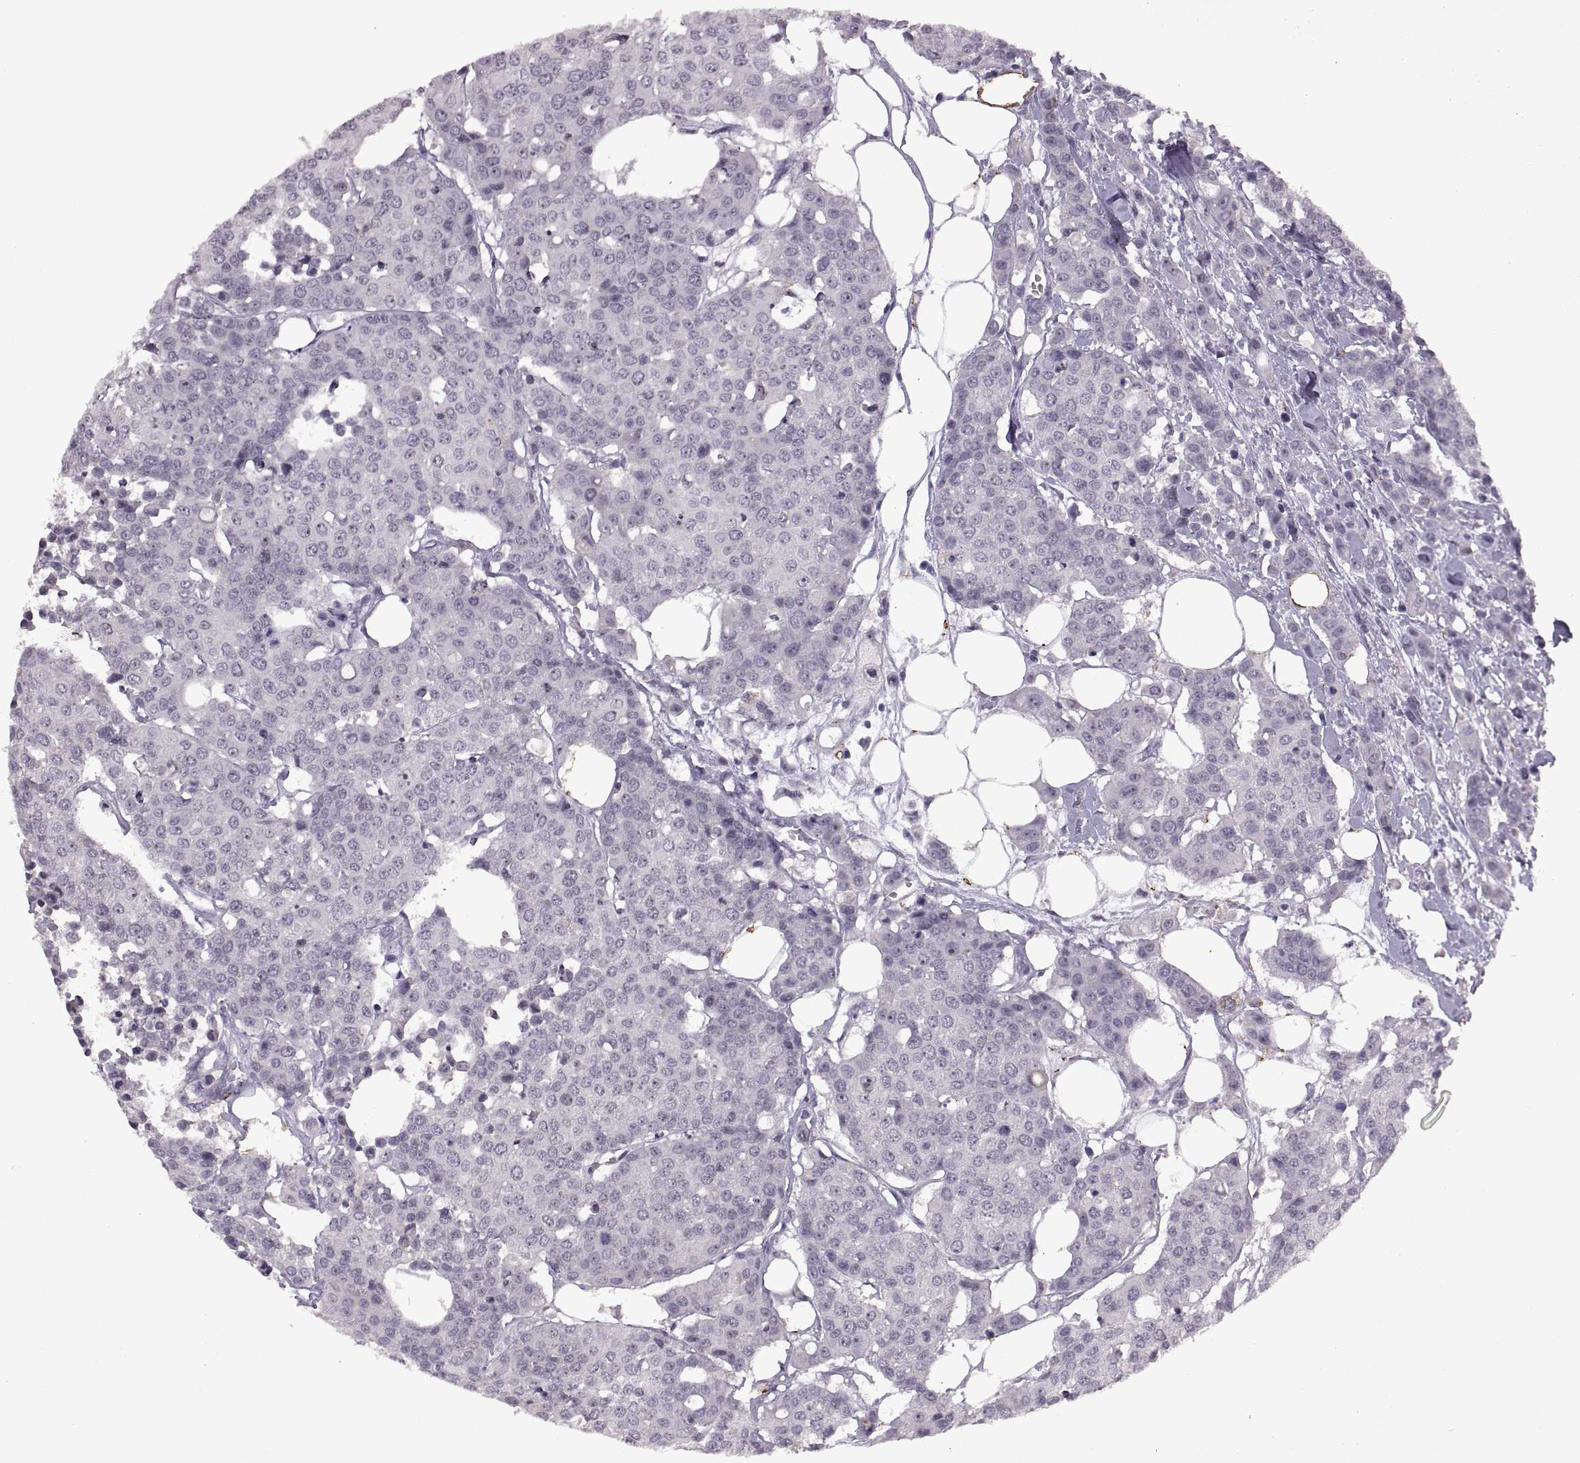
{"staining": {"intensity": "weak", "quantity": "<25%", "location": "nuclear"}, "tissue": "carcinoid", "cell_type": "Tumor cells", "image_type": "cancer", "snomed": [{"axis": "morphology", "description": "Carcinoid, malignant, NOS"}, {"axis": "topography", "description": "Colon"}], "caption": "The immunohistochemistry (IHC) image has no significant positivity in tumor cells of carcinoid (malignant) tissue.", "gene": "SINHCAF", "patient": {"sex": "male", "age": 81}}